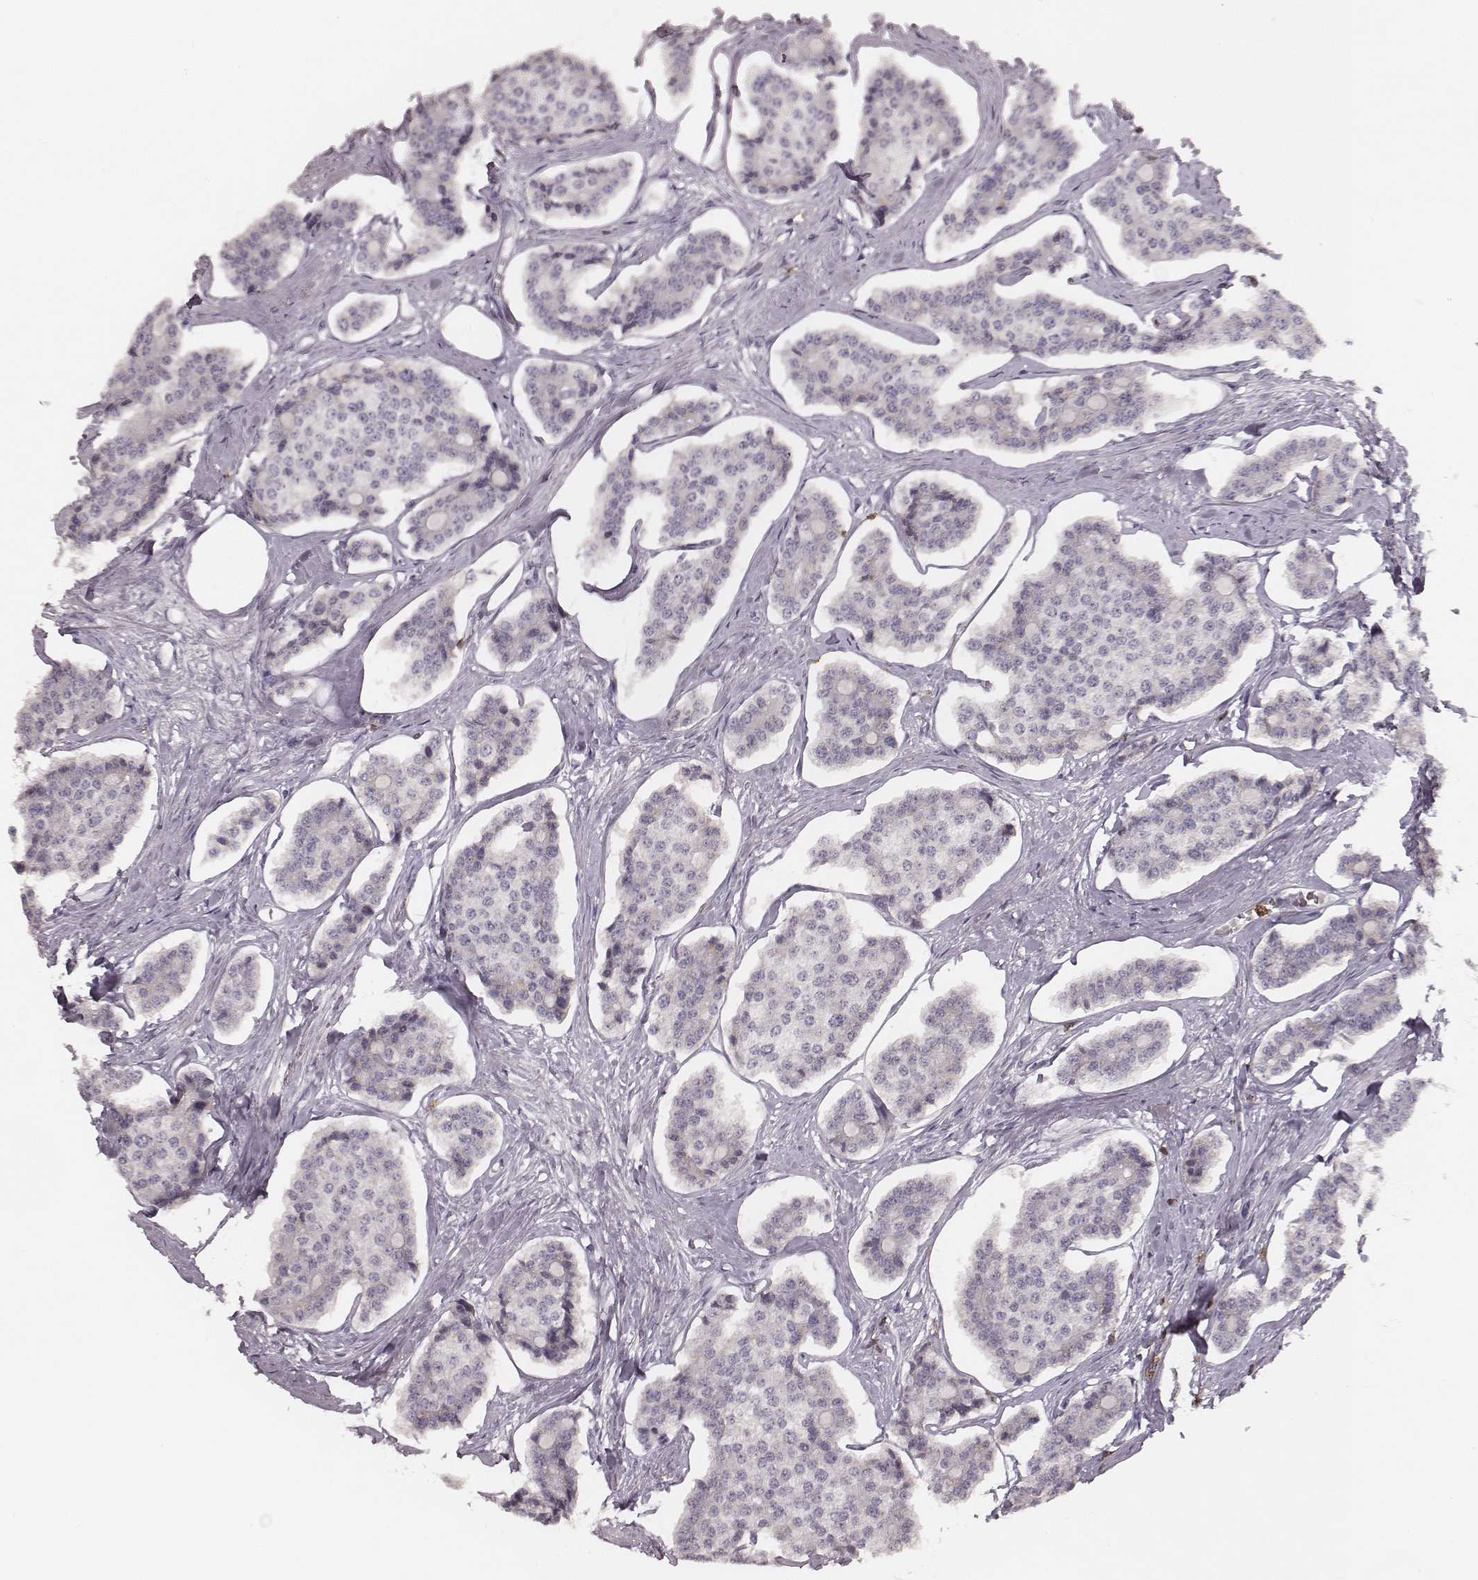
{"staining": {"intensity": "negative", "quantity": "none", "location": "none"}, "tissue": "carcinoid", "cell_type": "Tumor cells", "image_type": "cancer", "snomed": [{"axis": "morphology", "description": "Carcinoid, malignant, NOS"}, {"axis": "topography", "description": "Small intestine"}], "caption": "Immunohistochemistry (IHC) of human malignant carcinoid reveals no expression in tumor cells.", "gene": "CD8A", "patient": {"sex": "female", "age": 65}}